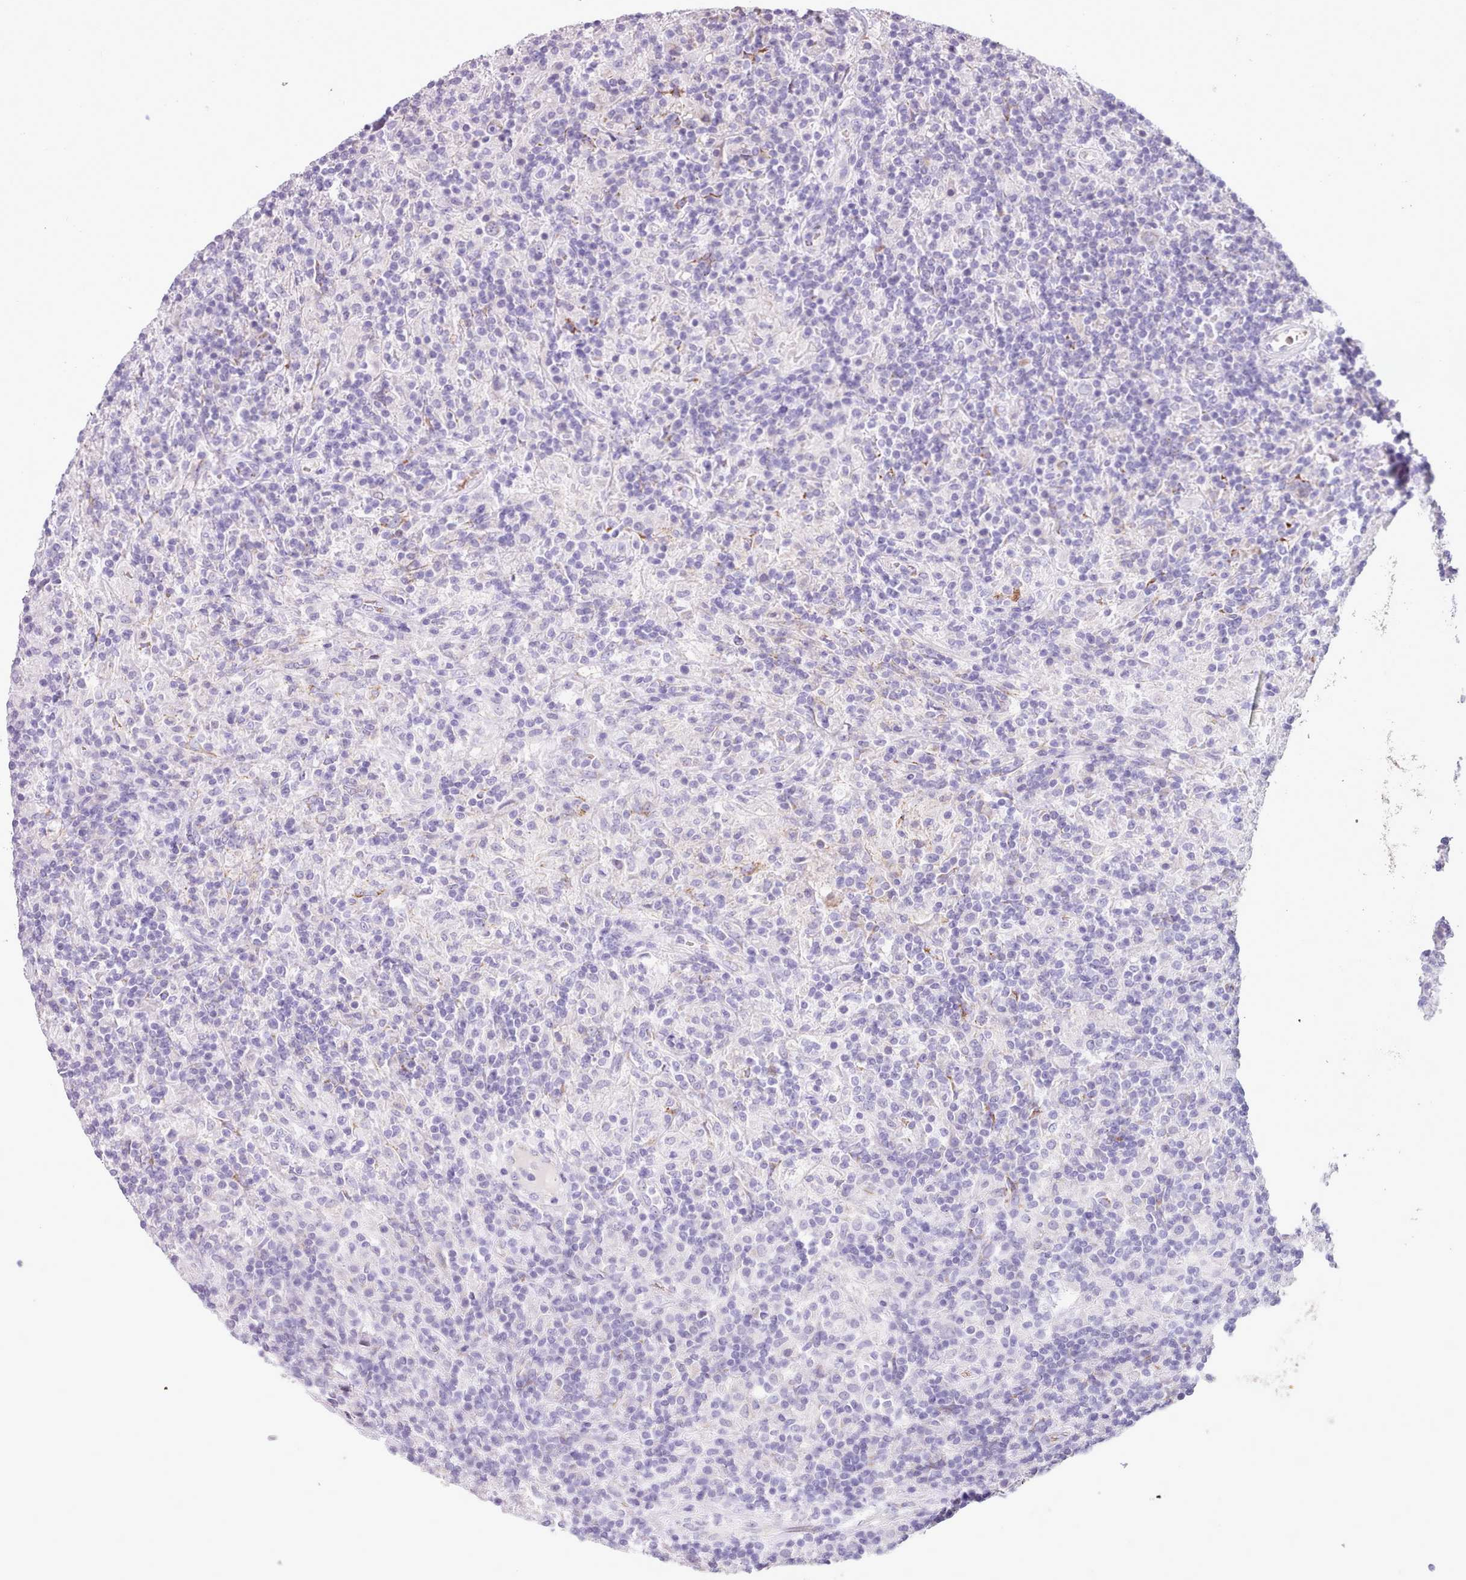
{"staining": {"intensity": "negative", "quantity": "none", "location": "none"}, "tissue": "lymphoma", "cell_type": "Tumor cells", "image_type": "cancer", "snomed": [{"axis": "morphology", "description": "Hodgkin's disease, NOS"}, {"axis": "topography", "description": "Lymph node"}], "caption": "Human lymphoma stained for a protein using IHC demonstrates no staining in tumor cells.", "gene": "AK4", "patient": {"sex": "male", "age": 70}}